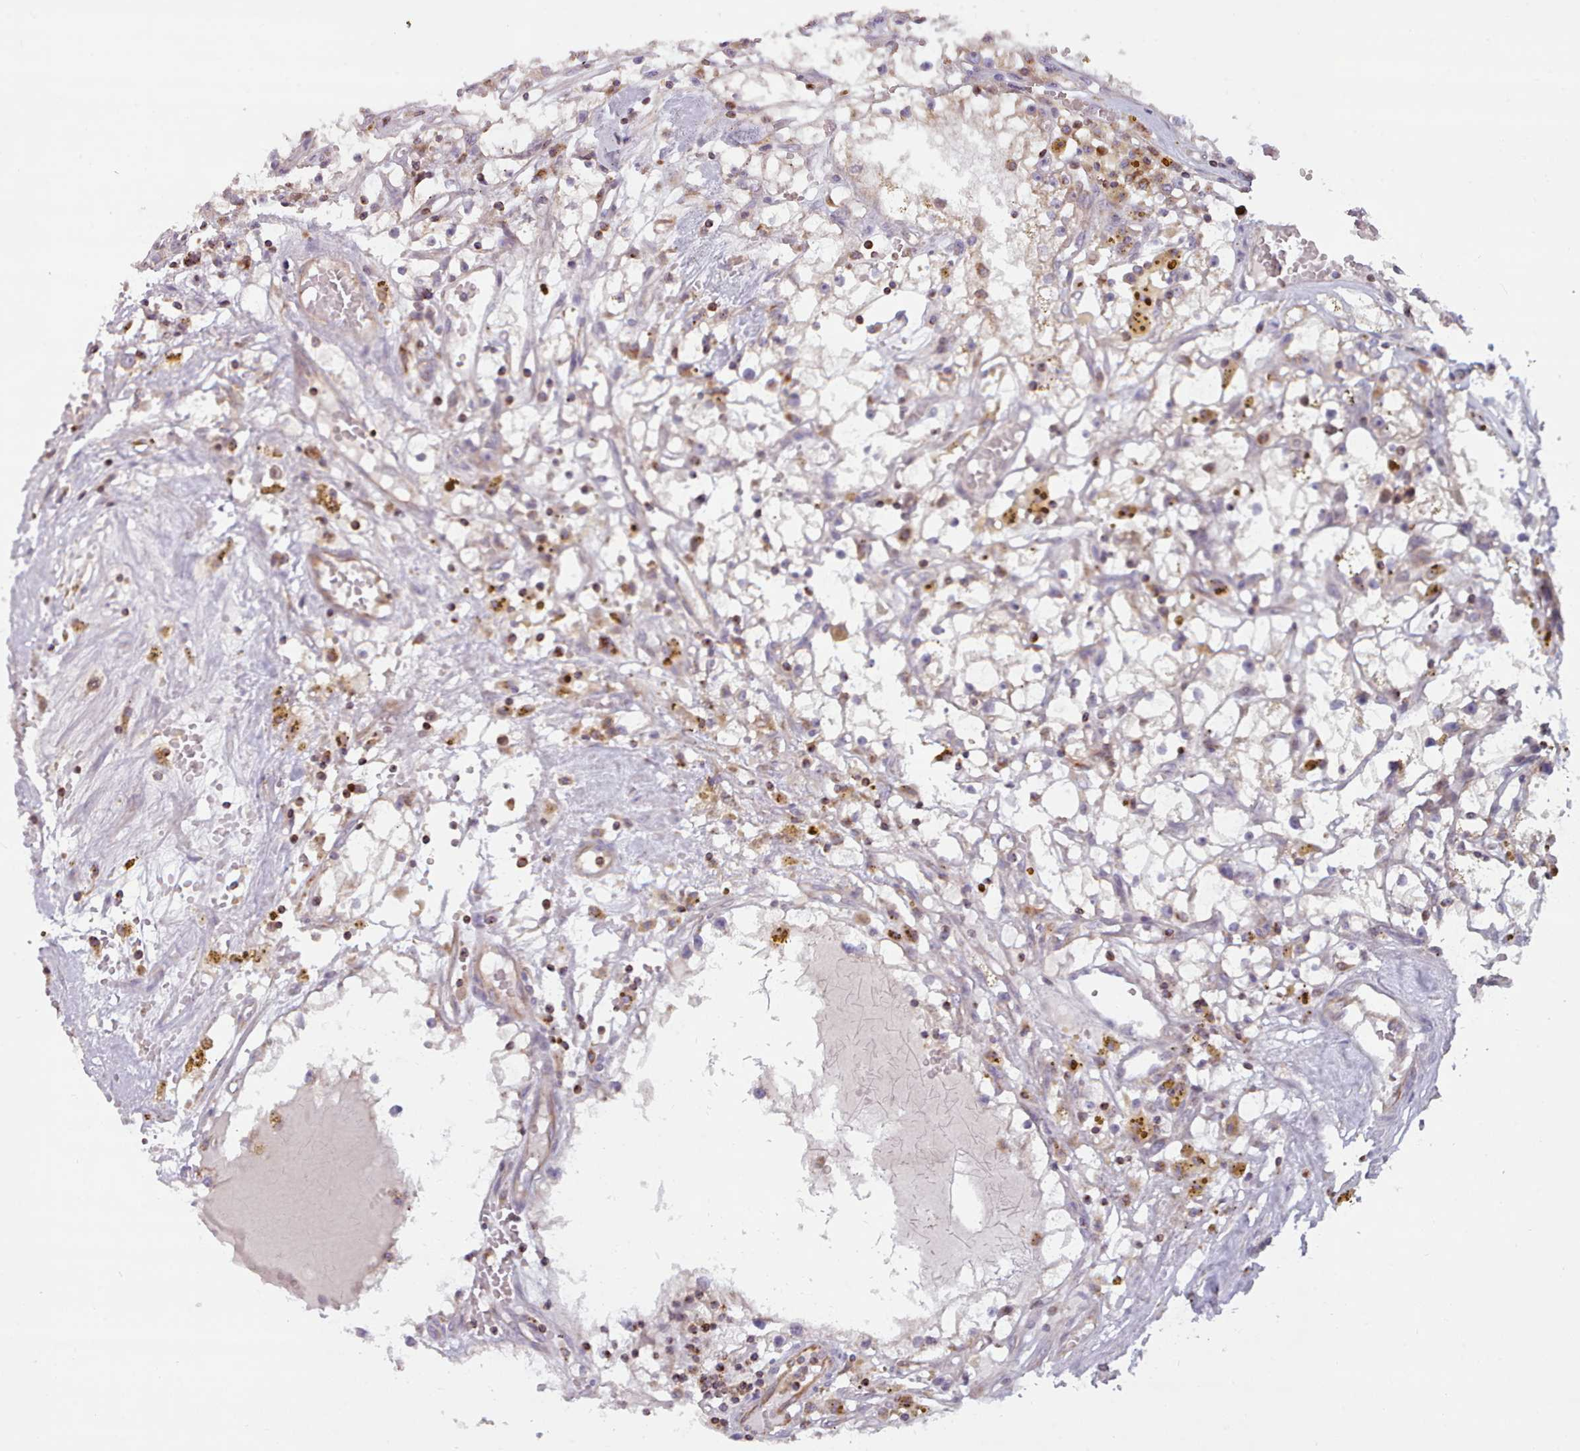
{"staining": {"intensity": "weak", "quantity": "<25%", "location": "cytoplasmic/membranous"}, "tissue": "renal cancer", "cell_type": "Tumor cells", "image_type": "cancer", "snomed": [{"axis": "morphology", "description": "Adenocarcinoma, NOS"}, {"axis": "topography", "description": "Kidney"}], "caption": "Tumor cells are negative for protein expression in human adenocarcinoma (renal).", "gene": "CRYBG1", "patient": {"sex": "male", "age": 56}}